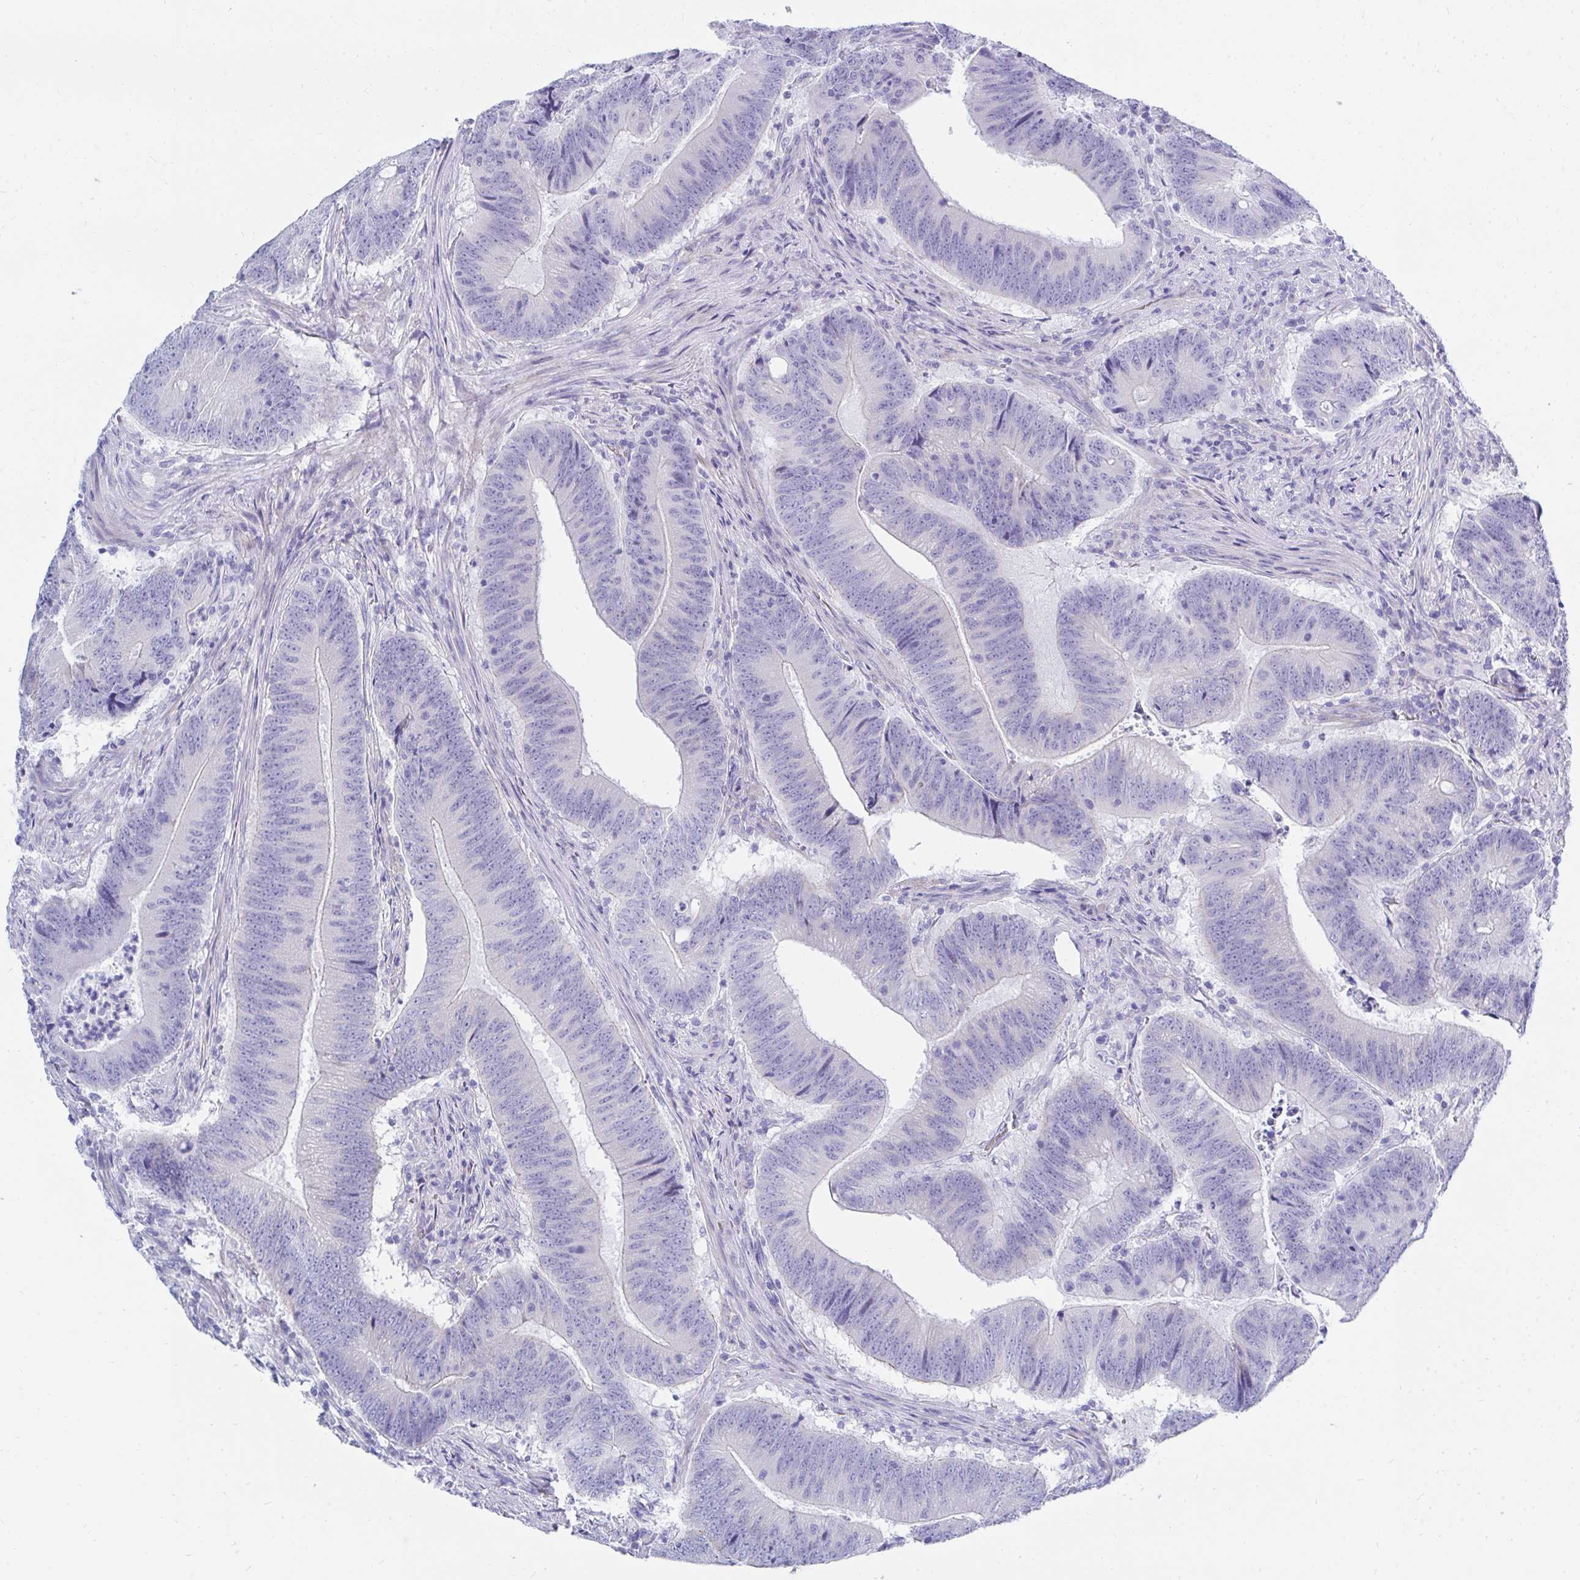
{"staining": {"intensity": "negative", "quantity": "none", "location": "none"}, "tissue": "colorectal cancer", "cell_type": "Tumor cells", "image_type": "cancer", "snomed": [{"axis": "morphology", "description": "Adenocarcinoma, NOS"}, {"axis": "topography", "description": "Colon"}], "caption": "An IHC histopathology image of colorectal cancer is shown. There is no staining in tumor cells of colorectal cancer.", "gene": "MROH2B", "patient": {"sex": "female", "age": 87}}